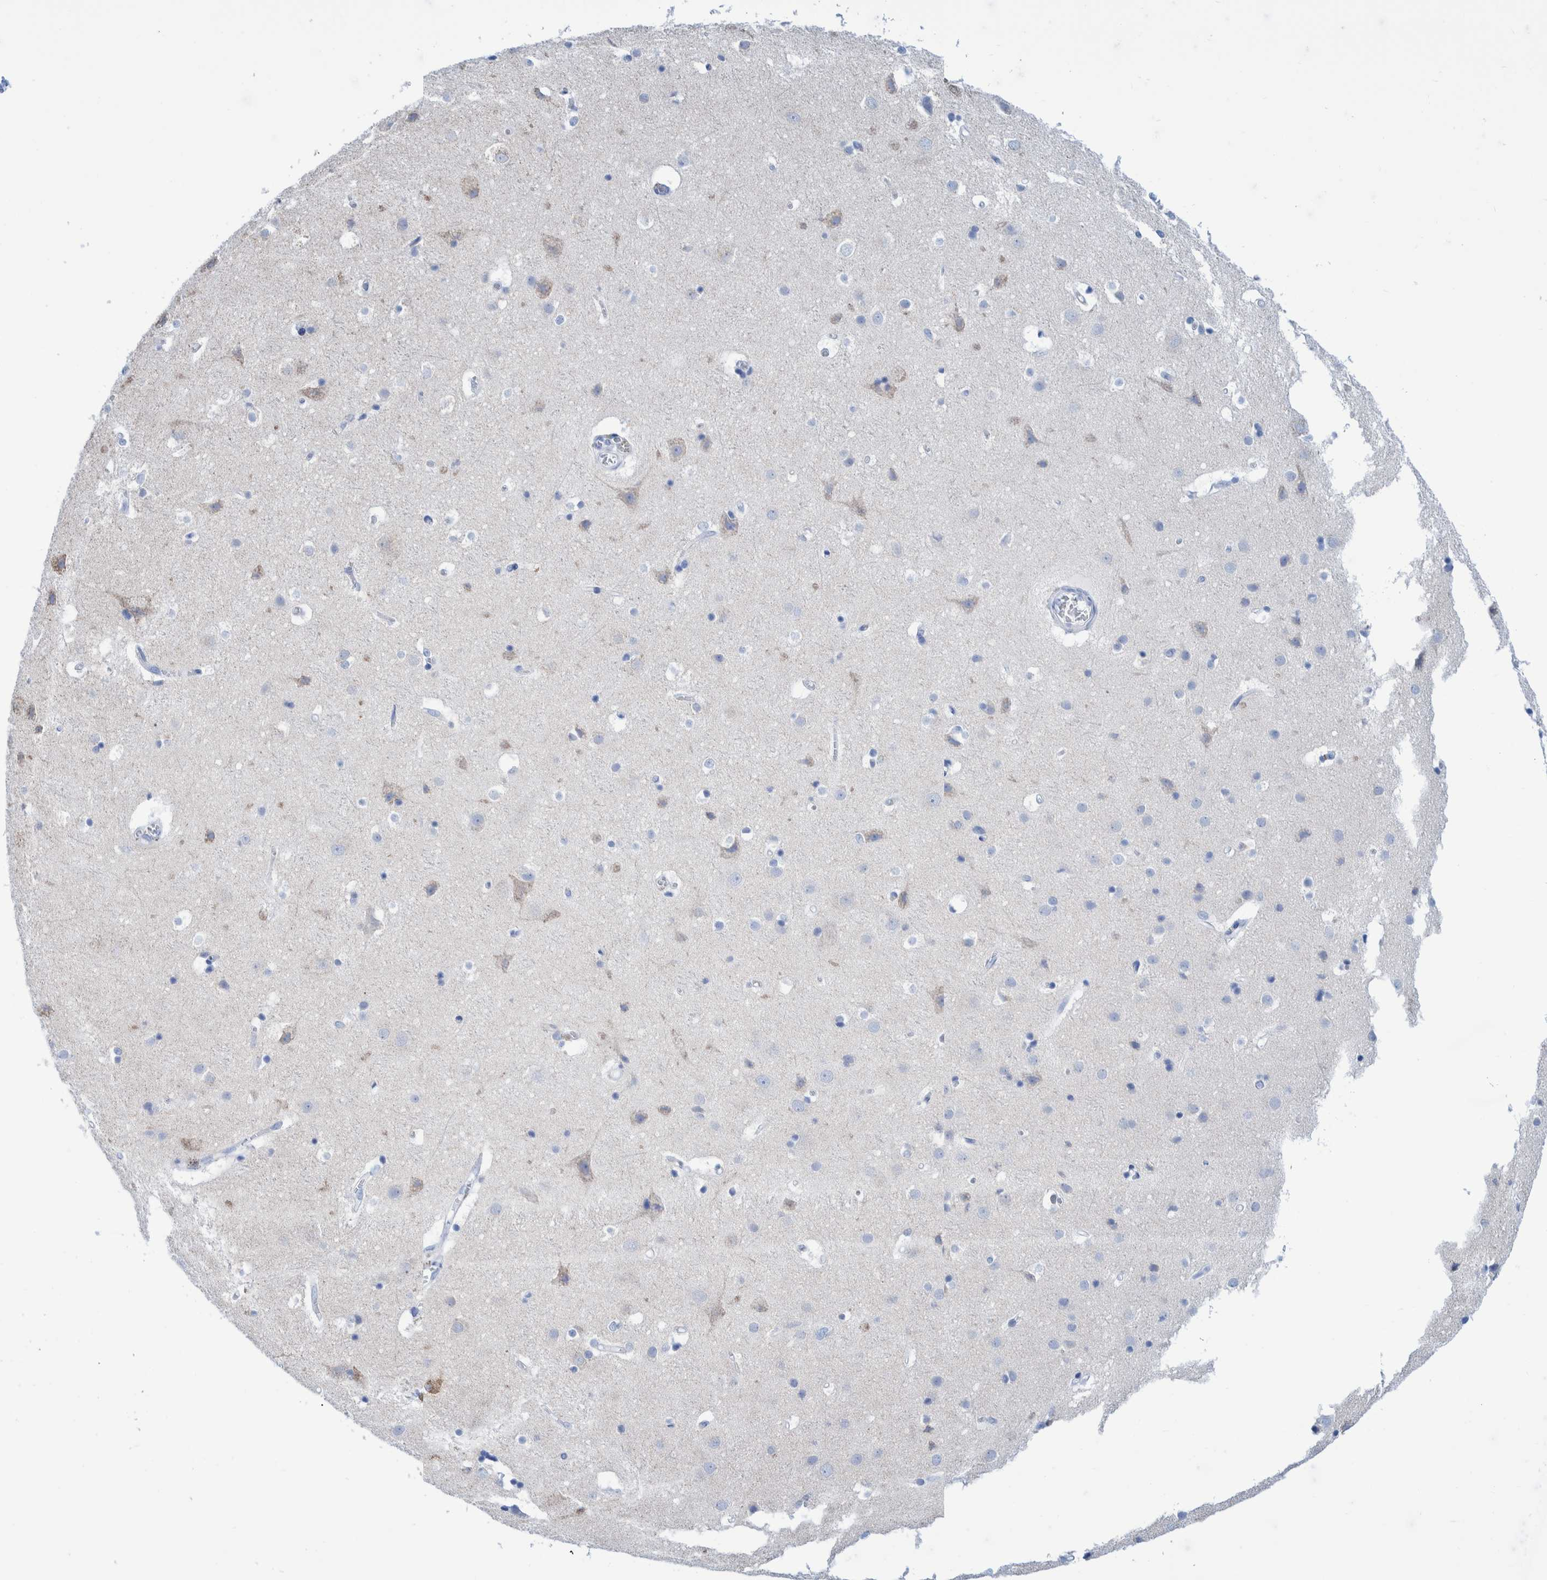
{"staining": {"intensity": "negative", "quantity": "none", "location": "none"}, "tissue": "cerebral cortex", "cell_type": "Endothelial cells", "image_type": "normal", "snomed": [{"axis": "morphology", "description": "Normal tissue, NOS"}, {"axis": "topography", "description": "Cerebral cortex"}], "caption": "DAB immunohistochemical staining of benign human cerebral cortex displays no significant positivity in endothelial cells. The staining was performed using DAB to visualize the protein expression in brown, while the nuclei were stained in blue with hematoxylin (Magnification: 20x).", "gene": "KRT14", "patient": {"sex": "male", "age": 54}}